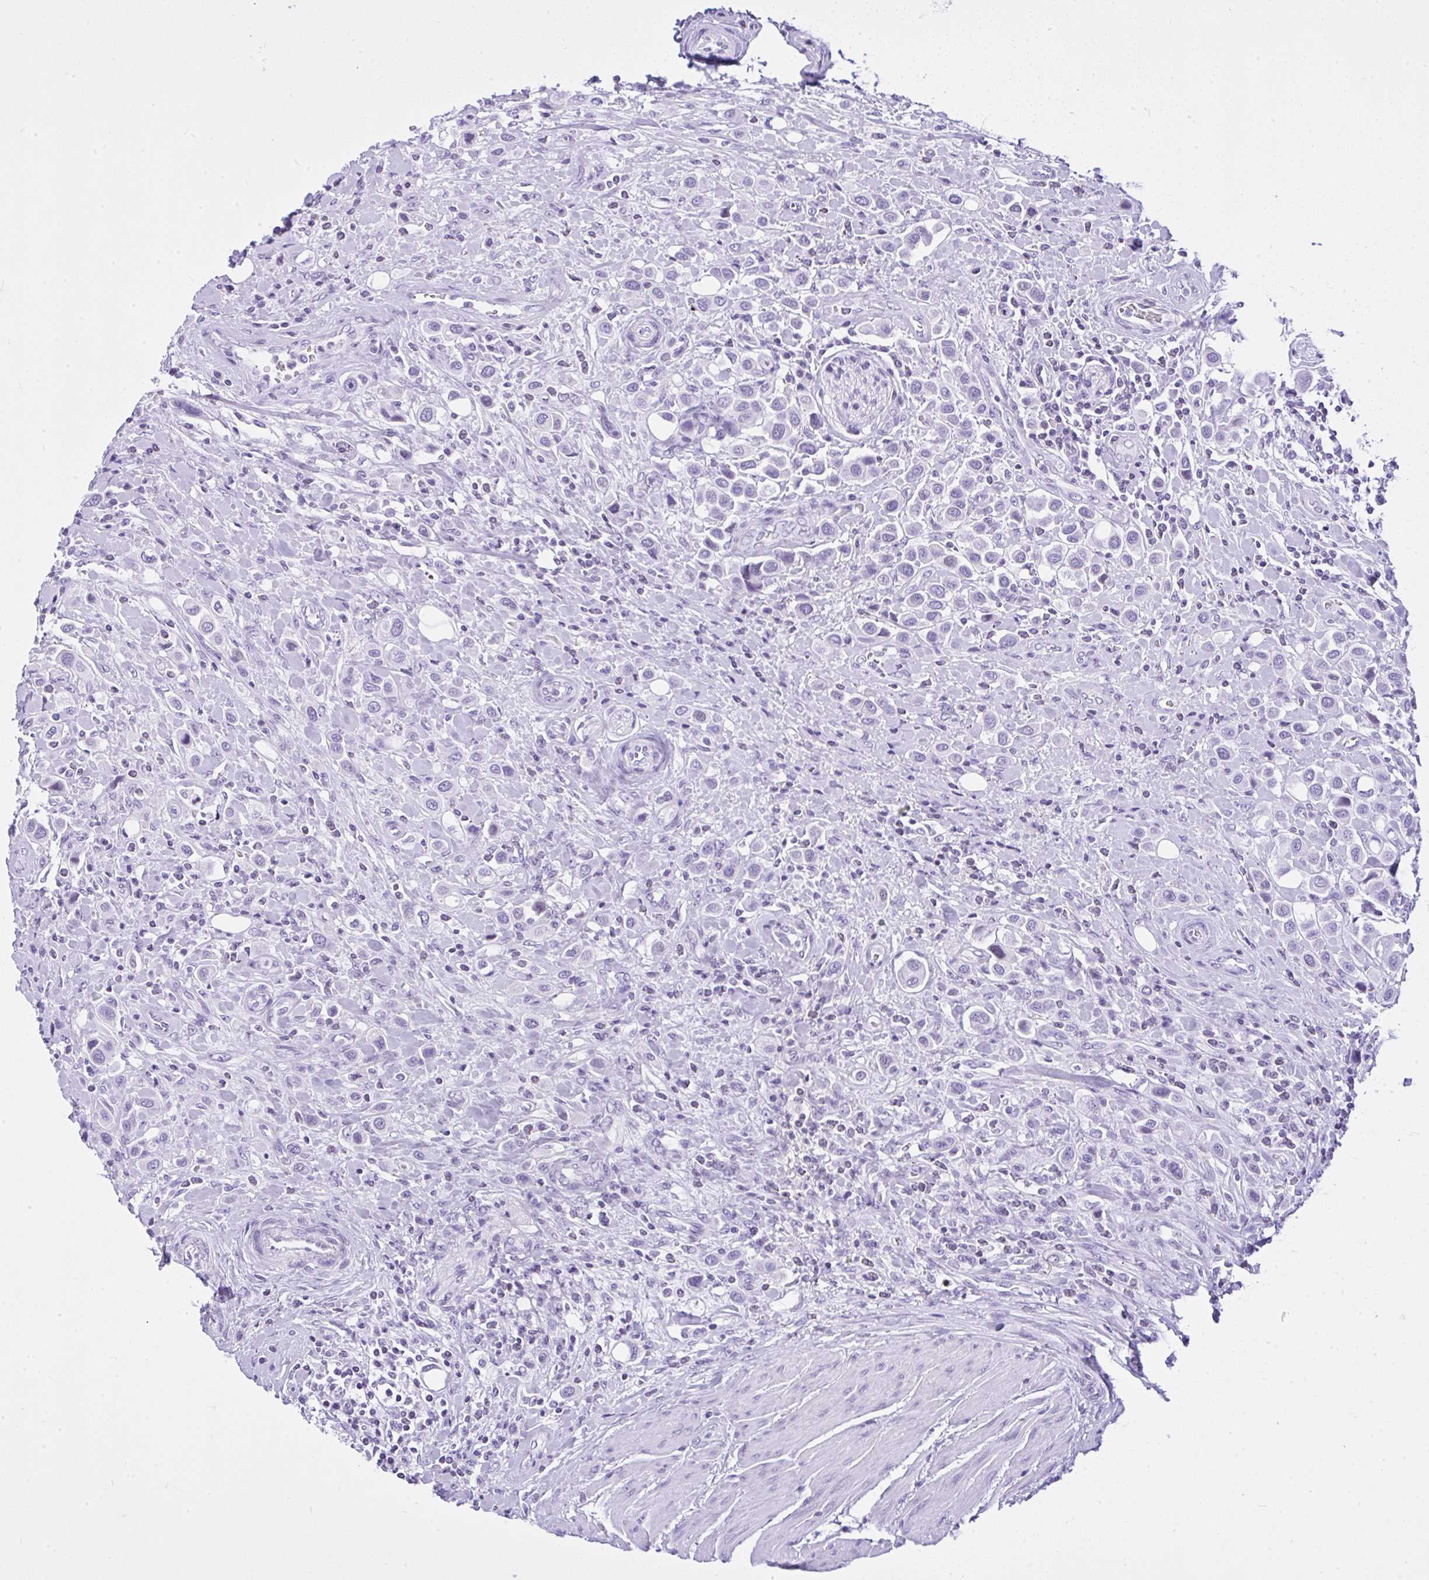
{"staining": {"intensity": "negative", "quantity": "none", "location": "none"}, "tissue": "urothelial cancer", "cell_type": "Tumor cells", "image_type": "cancer", "snomed": [{"axis": "morphology", "description": "Urothelial carcinoma, High grade"}, {"axis": "topography", "description": "Urinary bladder"}], "caption": "The micrograph reveals no staining of tumor cells in urothelial cancer.", "gene": "KRT27", "patient": {"sex": "male", "age": 50}}